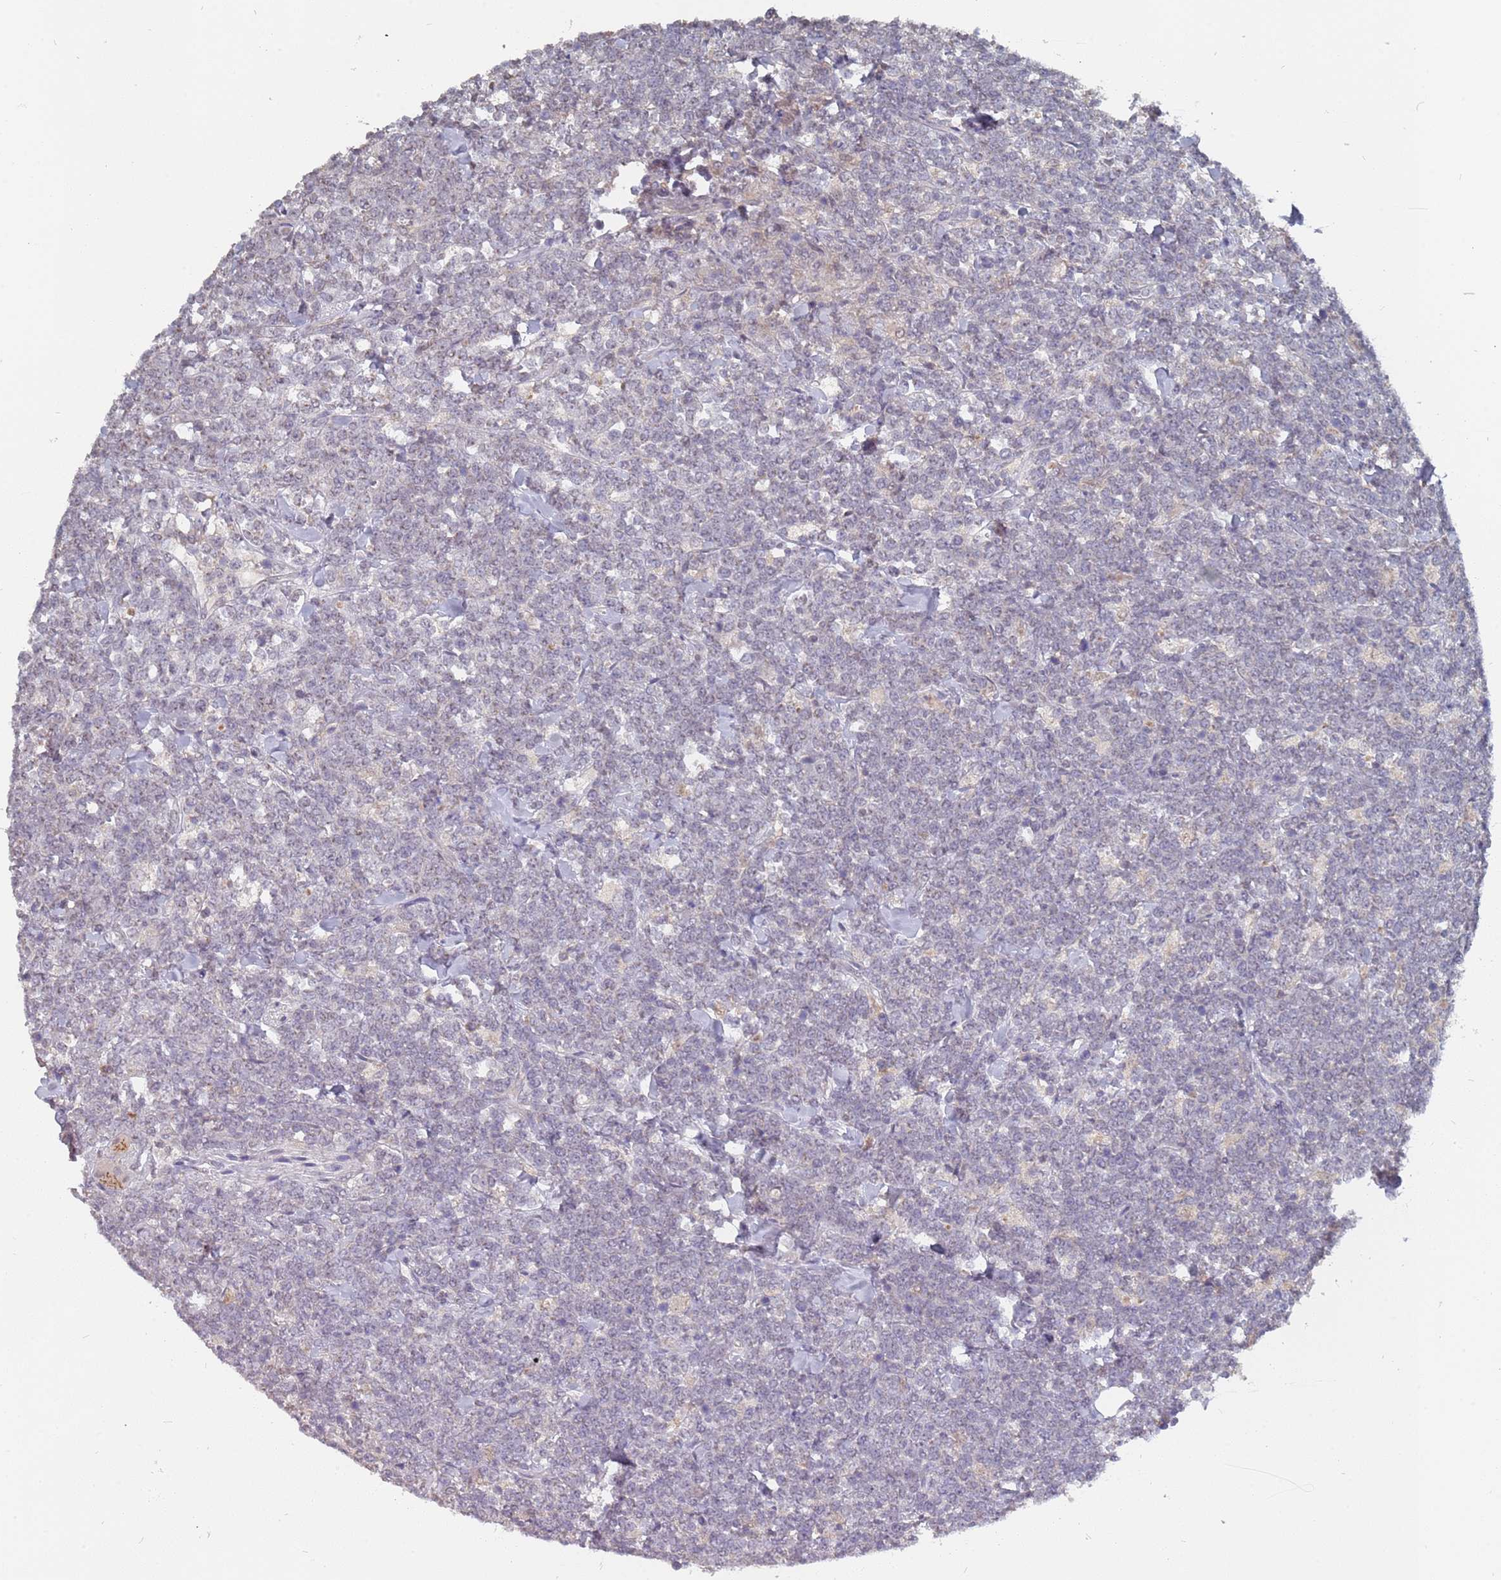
{"staining": {"intensity": "negative", "quantity": "none", "location": "none"}, "tissue": "lymphoma", "cell_type": "Tumor cells", "image_type": "cancer", "snomed": [{"axis": "morphology", "description": "Malignant lymphoma, non-Hodgkin's type, High grade"}, {"axis": "topography", "description": "Small intestine"}, {"axis": "topography", "description": "Colon"}], "caption": "Immunohistochemistry micrograph of human malignant lymphoma, non-Hodgkin's type (high-grade) stained for a protein (brown), which demonstrates no expression in tumor cells.", "gene": "TCEANC2", "patient": {"sex": "male", "age": 8}}